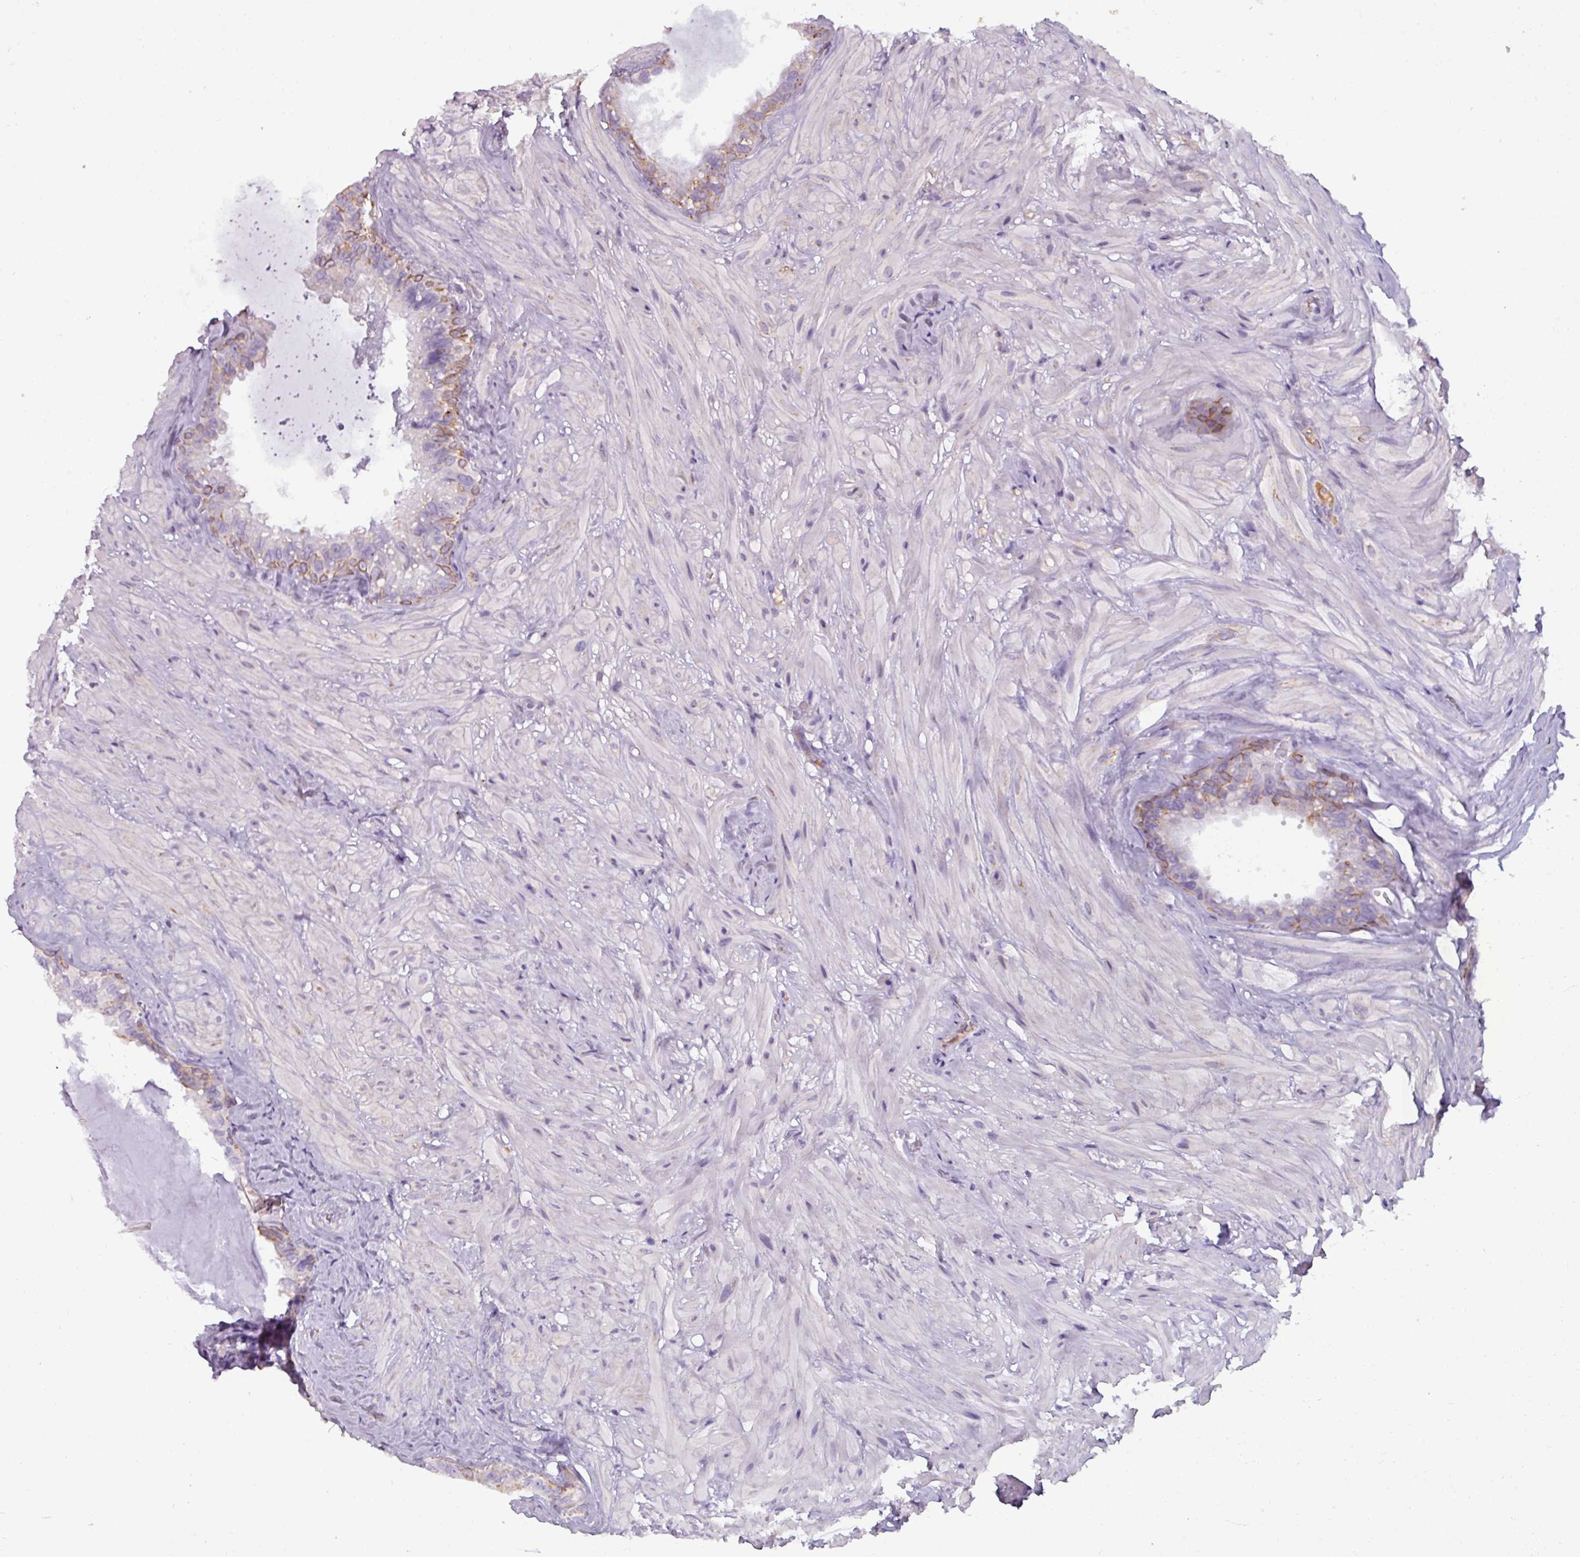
{"staining": {"intensity": "moderate", "quantity": "25%-75%", "location": "cytoplasmic/membranous"}, "tissue": "seminal vesicle", "cell_type": "Glandular cells", "image_type": "normal", "snomed": [{"axis": "morphology", "description": "Normal tissue, NOS"}, {"axis": "topography", "description": "Seminal veicle"}], "caption": "Protein analysis of benign seminal vesicle demonstrates moderate cytoplasmic/membranous expression in about 25%-75% of glandular cells.", "gene": "SPESP1", "patient": {"sex": "male", "age": 60}}